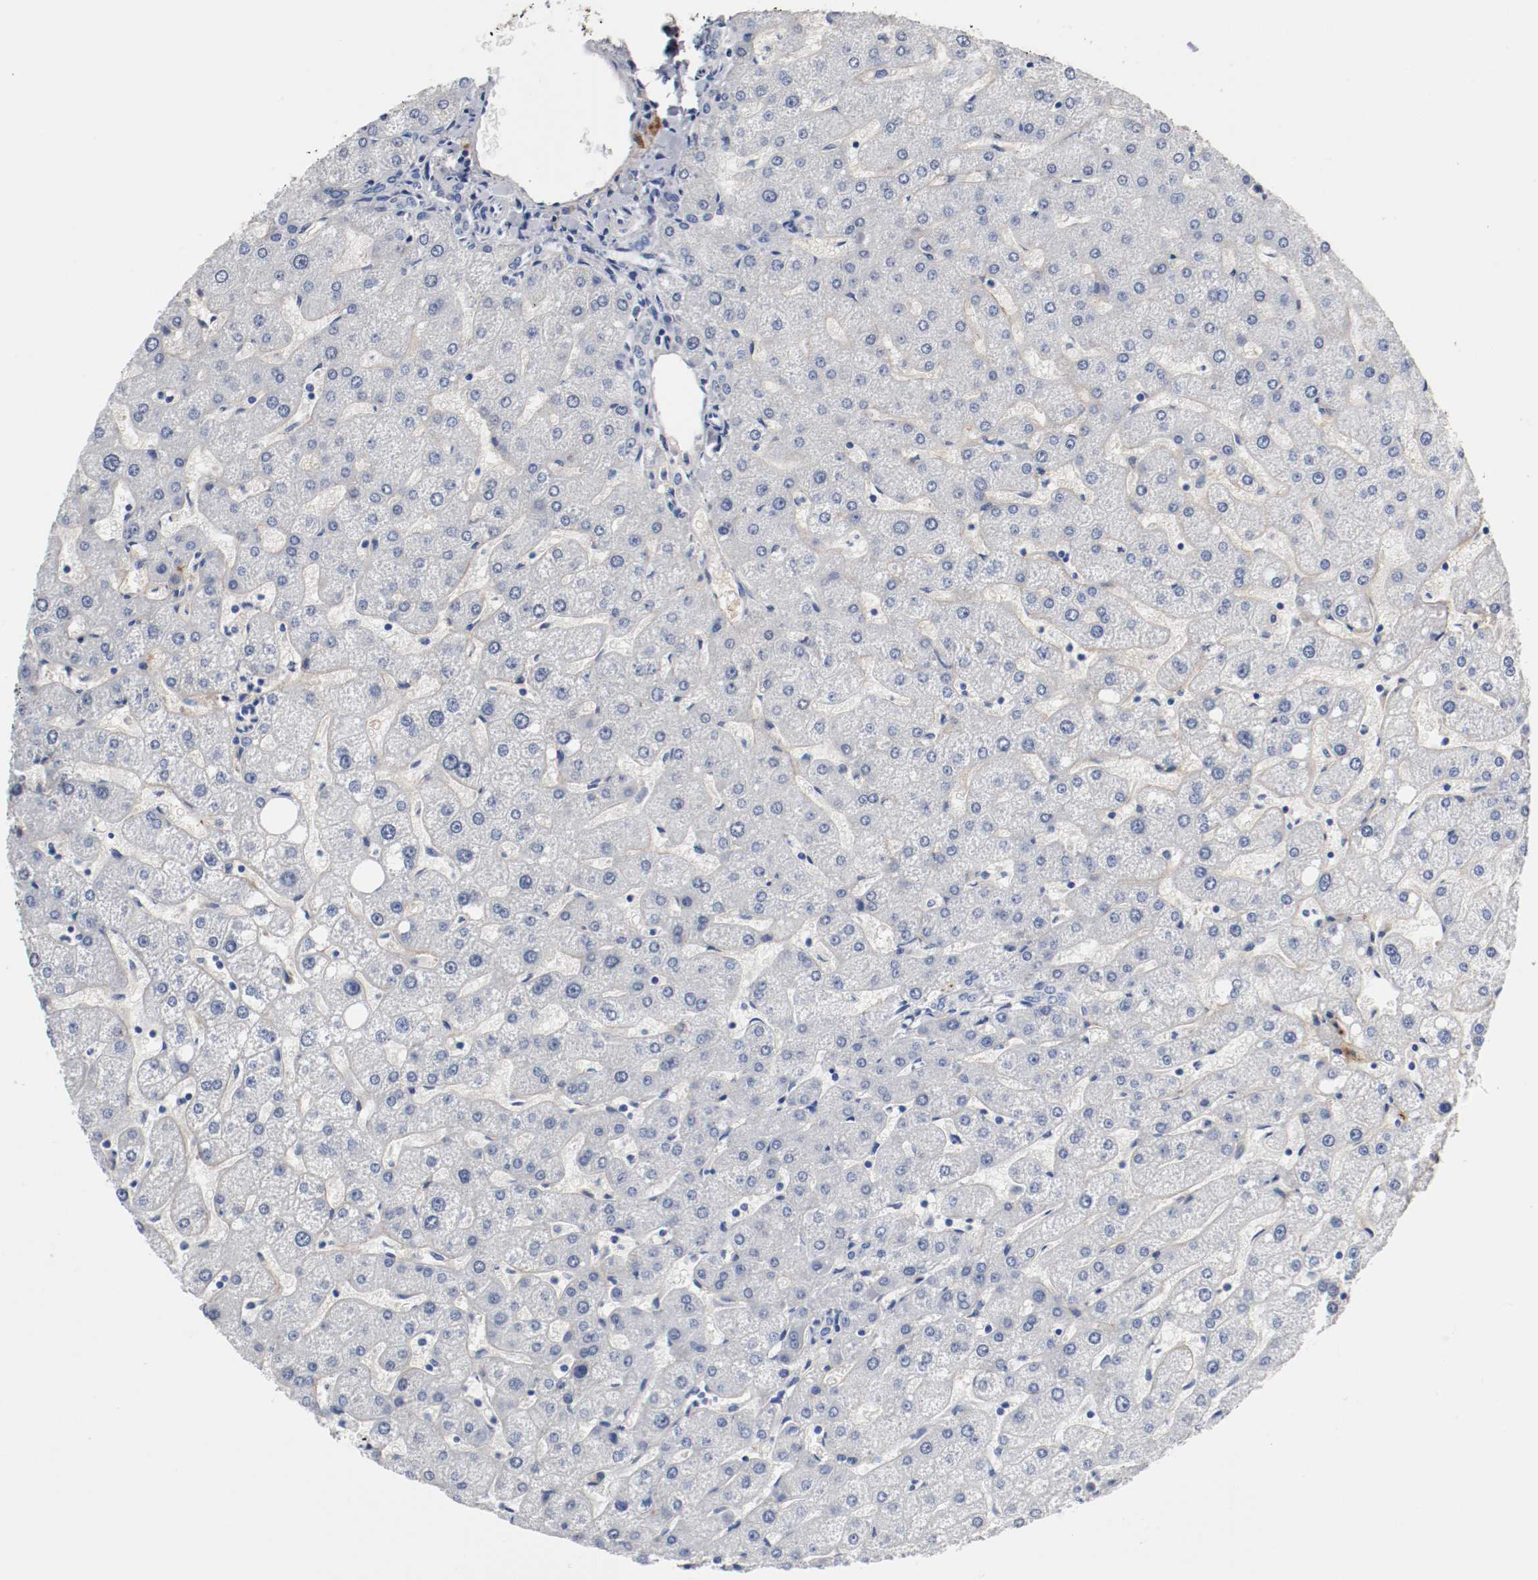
{"staining": {"intensity": "negative", "quantity": "none", "location": "none"}, "tissue": "liver", "cell_type": "Cholangiocytes", "image_type": "normal", "snomed": [{"axis": "morphology", "description": "Normal tissue, NOS"}, {"axis": "topography", "description": "Liver"}], "caption": "Immunohistochemistry (IHC) photomicrograph of normal liver: human liver stained with DAB displays no significant protein staining in cholangiocytes. (DAB immunohistochemistry (IHC) visualized using brightfield microscopy, high magnification).", "gene": "TNC", "patient": {"sex": "male", "age": 67}}